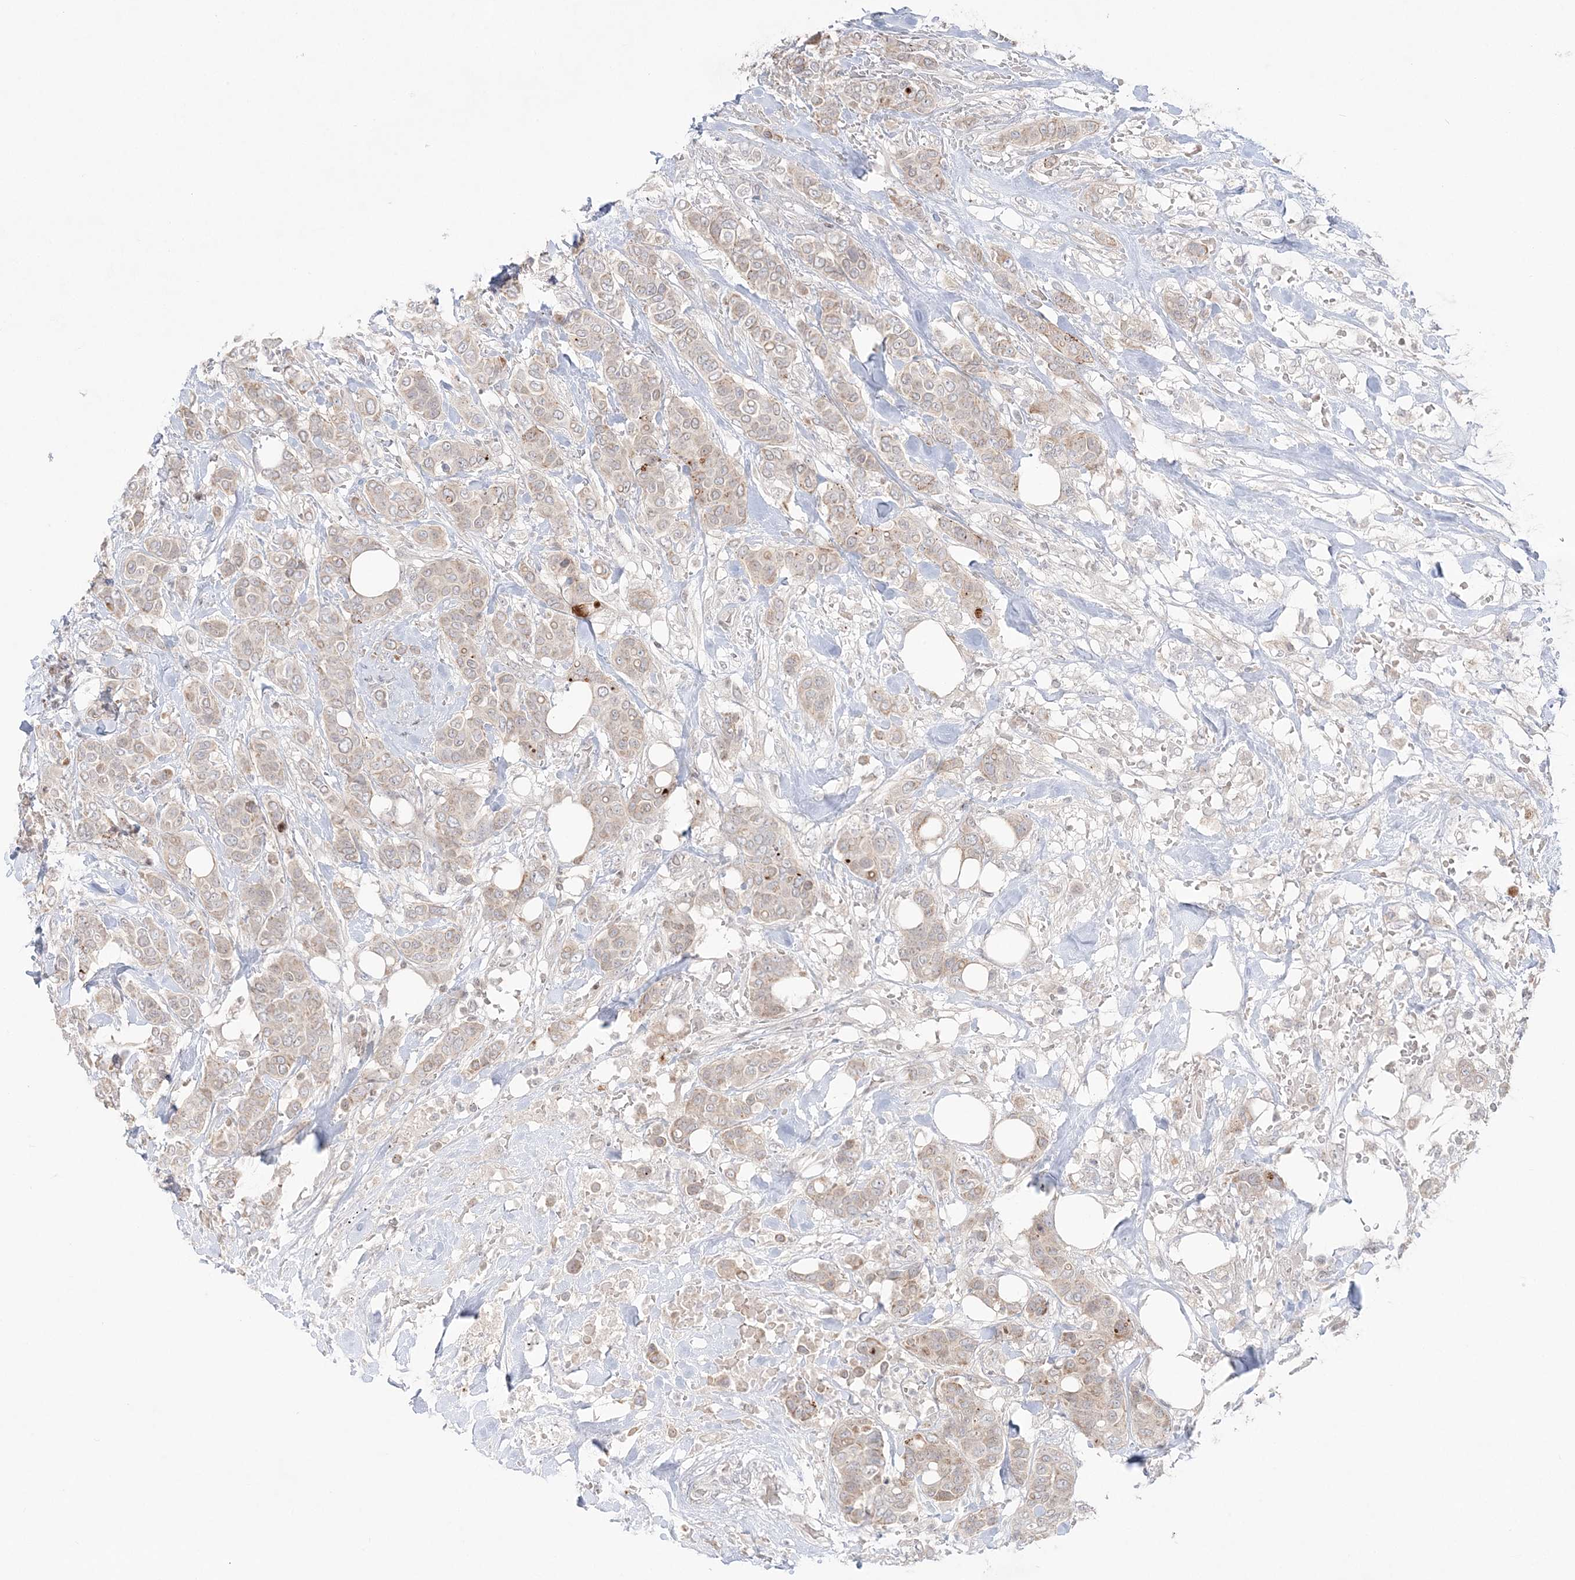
{"staining": {"intensity": "weak", "quantity": "<25%", "location": "cytoplasmic/membranous"}, "tissue": "breast cancer", "cell_type": "Tumor cells", "image_type": "cancer", "snomed": [{"axis": "morphology", "description": "Lobular carcinoma"}, {"axis": "topography", "description": "Breast"}], "caption": "Histopathology image shows no protein staining in tumor cells of breast lobular carcinoma tissue.", "gene": "SH3BP4", "patient": {"sex": "female", "age": 51}}